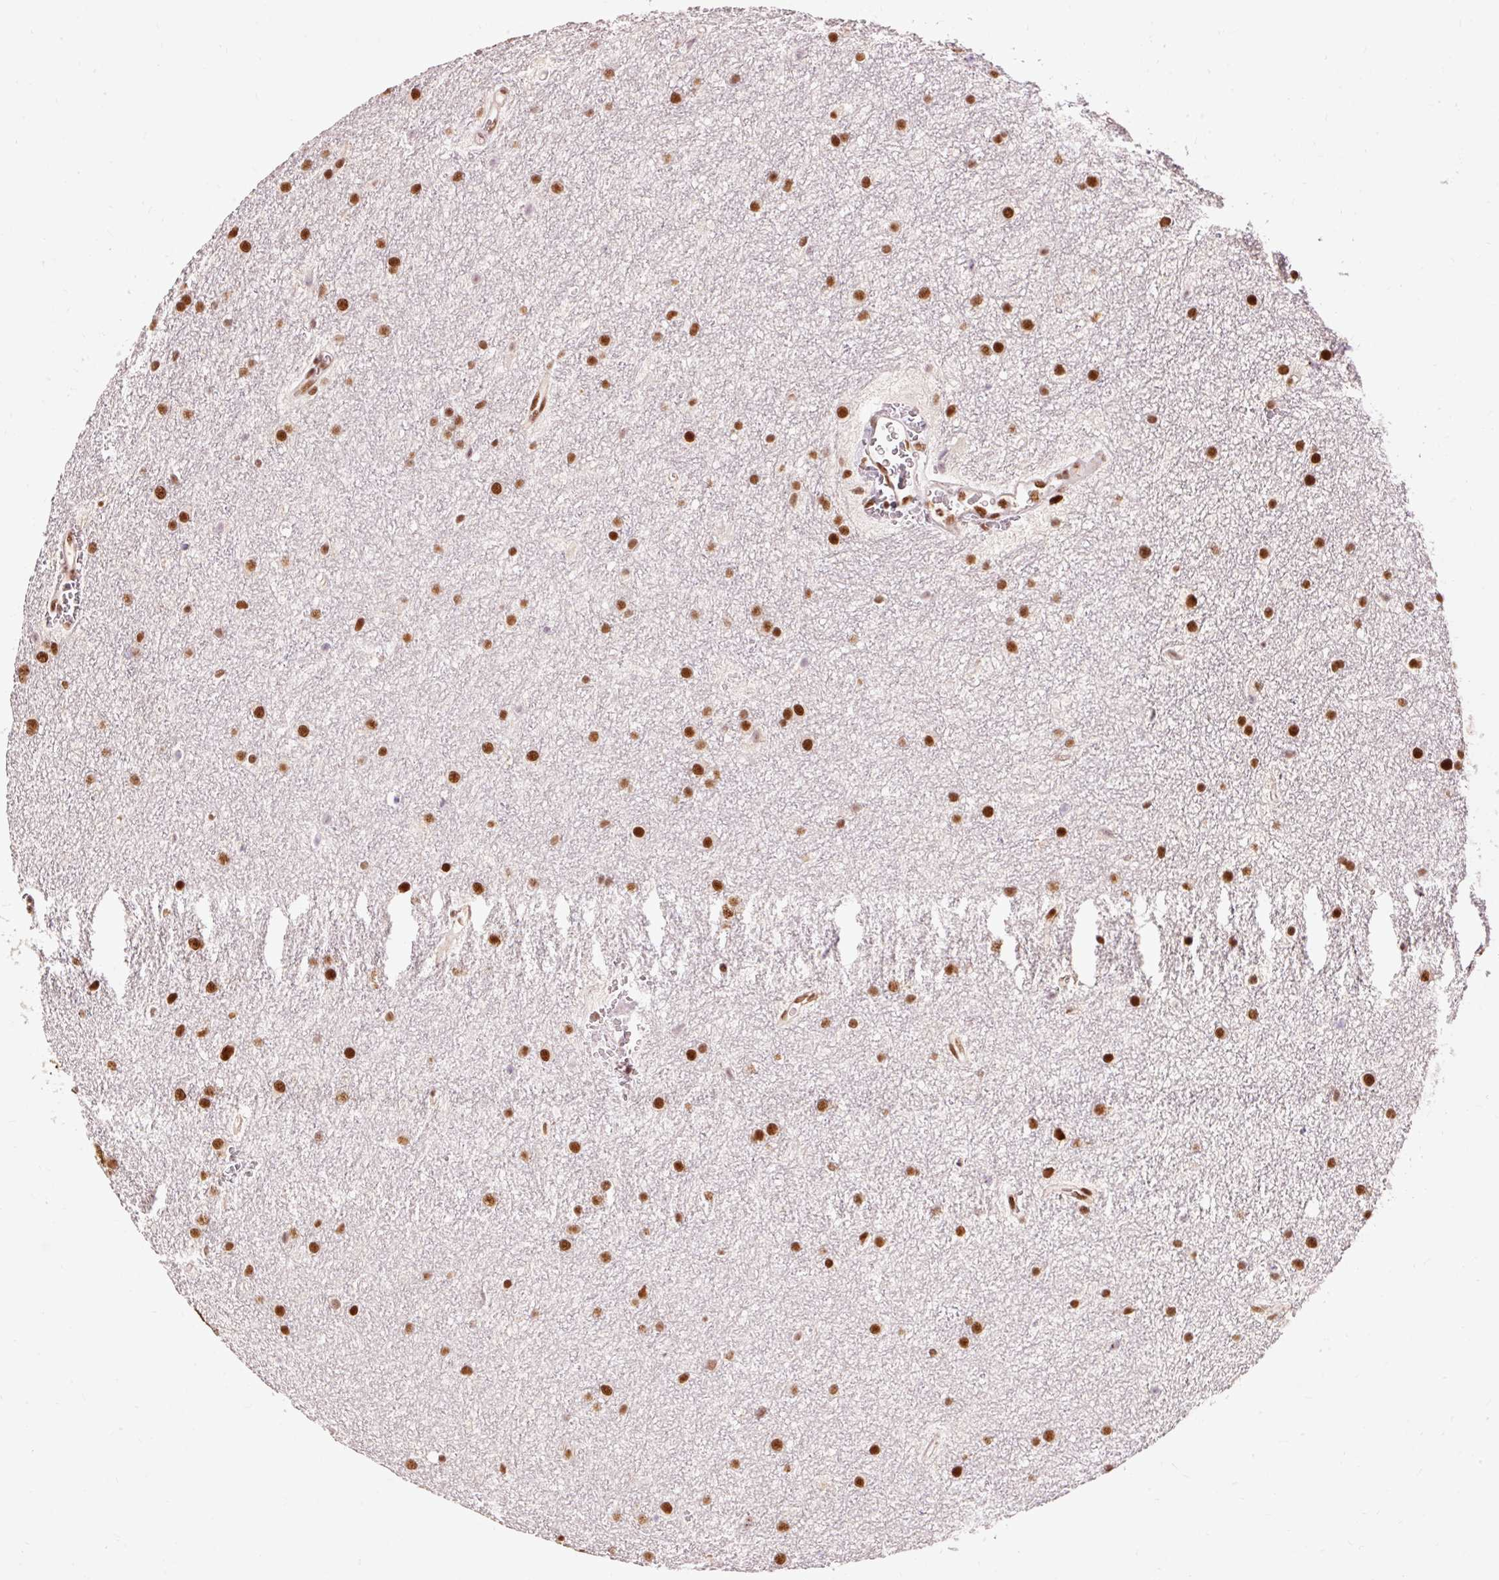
{"staining": {"intensity": "strong", "quantity": ">75%", "location": "nuclear"}, "tissue": "glioma", "cell_type": "Tumor cells", "image_type": "cancer", "snomed": [{"axis": "morphology", "description": "Glioma, malignant, Low grade"}, {"axis": "topography", "description": "Cerebellum"}], "caption": "The image reveals immunohistochemical staining of malignant glioma (low-grade). There is strong nuclear expression is present in approximately >75% of tumor cells. The staining was performed using DAB (3,3'-diaminobenzidine) to visualize the protein expression in brown, while the nuclei were stained in blue with hematoxylin (Magnification: 20x).", "gene": "ZBTB44", "patient": {"sex": "female", "age": 5}}